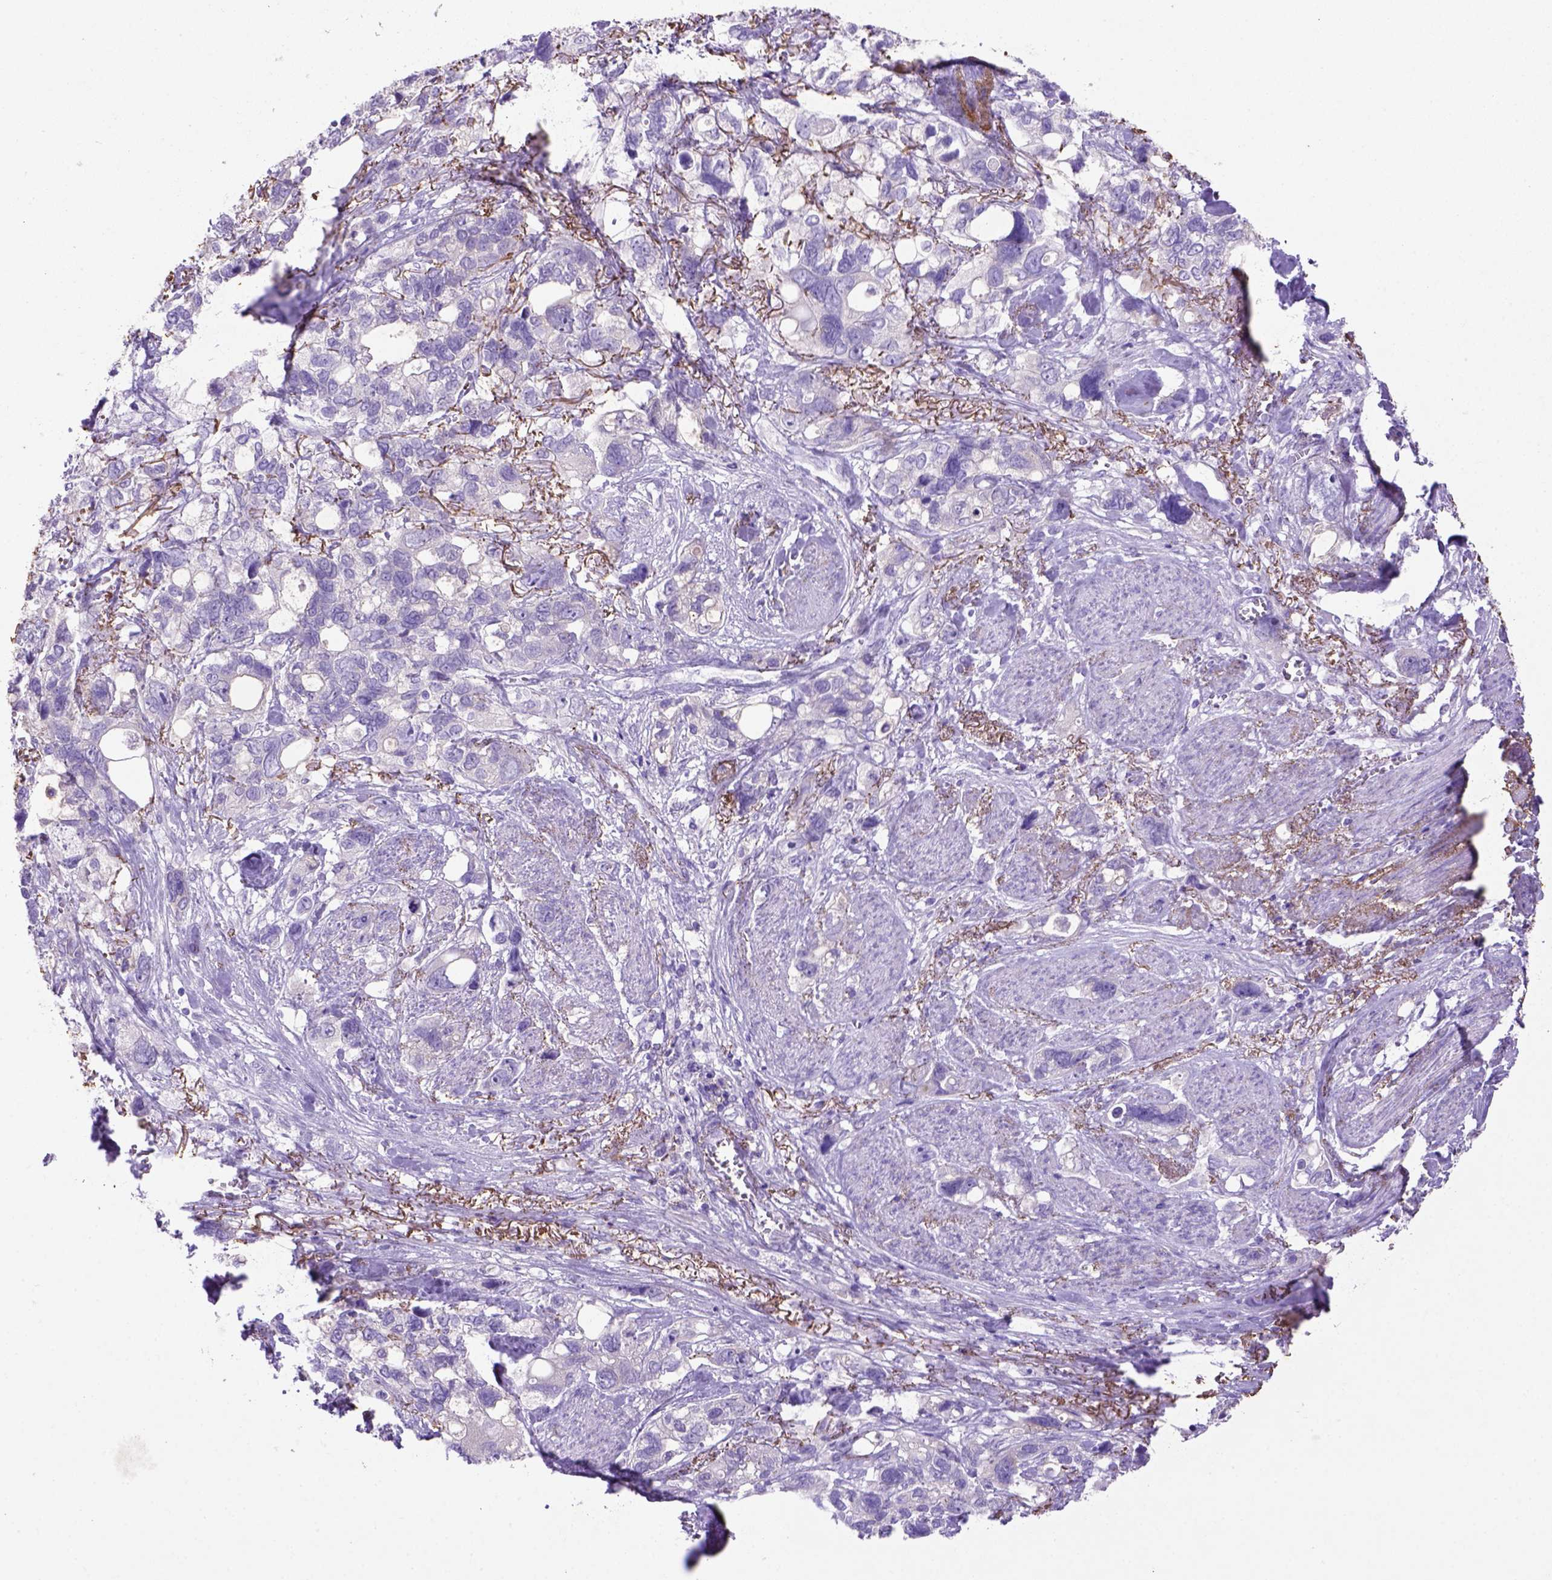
{"staining": {"intensity": "negative", "quantity": "none", "location": "none"}, "tissue": "stomach cancer", "cell_type": "Tumor cells", "image_type": "cancer", "snomed": [{"axis": "morphology", "description": "Adenocarcinoma, NOS"}, {"axis": "topography", "description": "Stomach, upper"}], "caption": "Immunohistochemical staining of stomach cancer (adenocarcinoma) reveals no significant positivity in tumor cells. The staining is performed using DAB (3,3'-diaminobenzidine) brown chromogen with nuclei counter-stained in using hematoxylin.", "gene": "SIRPD", "patient": {"sex": "female", "age": 81}}